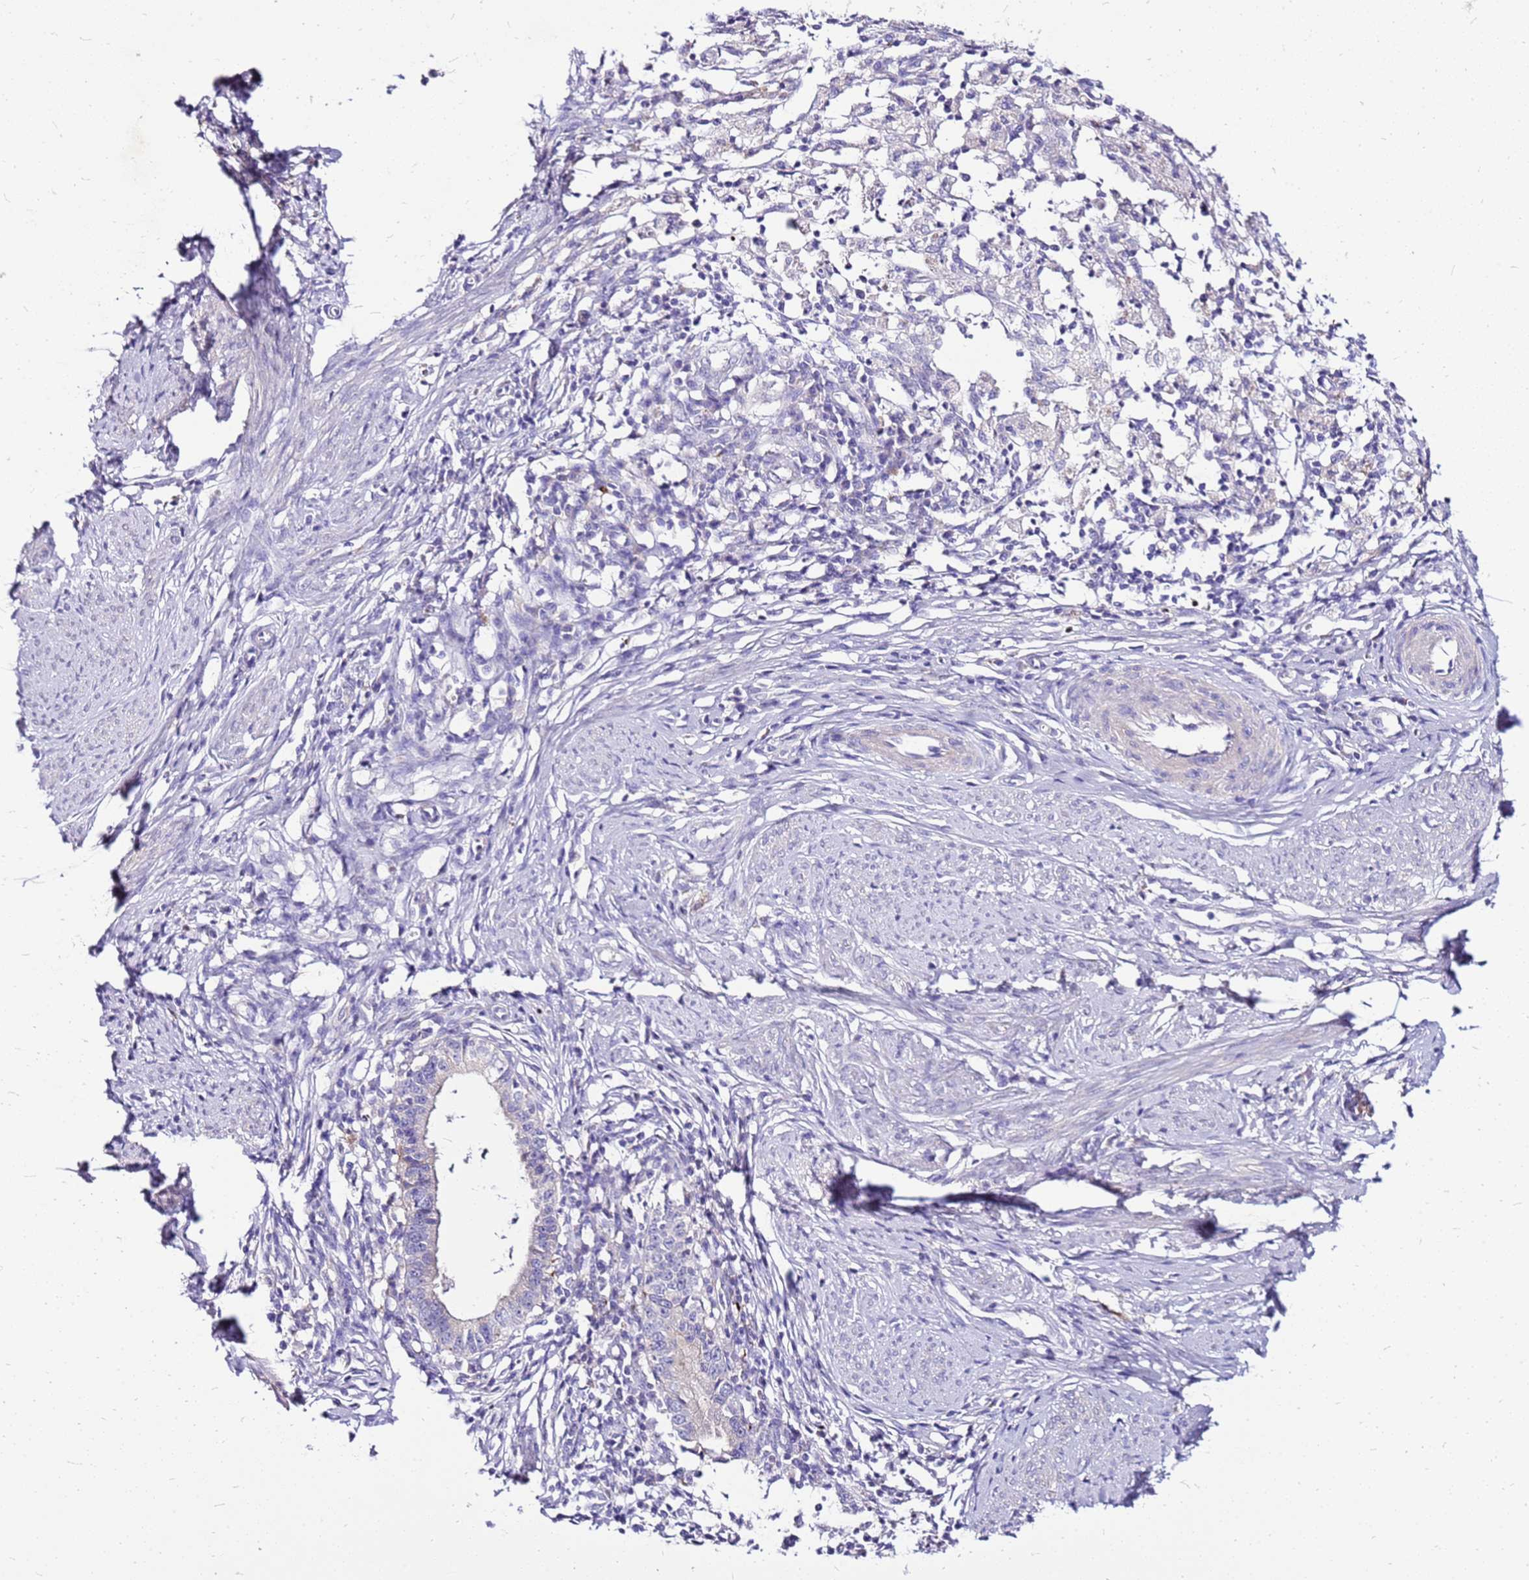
{"staining": {"intensity": "negative", "quantity": "none", "location": "none"}, "tissue": "cervical cancer", "cell_type": "Tumor cells", "image_type": "cancer", "snomed": [{"axis": "morphology", "description": "Adenocarcinoma, NOS"}, {"axis": "topography", "description": "Cervix"}], "caption": "Immunohistochemistry histopathology image of human adenocarcinoma (cervical) stained for a protein (brown), which demonstrates no staining in tumor cells.", "gene": "DCDC2B", "patient": {"sex": "female", "age": 36}}